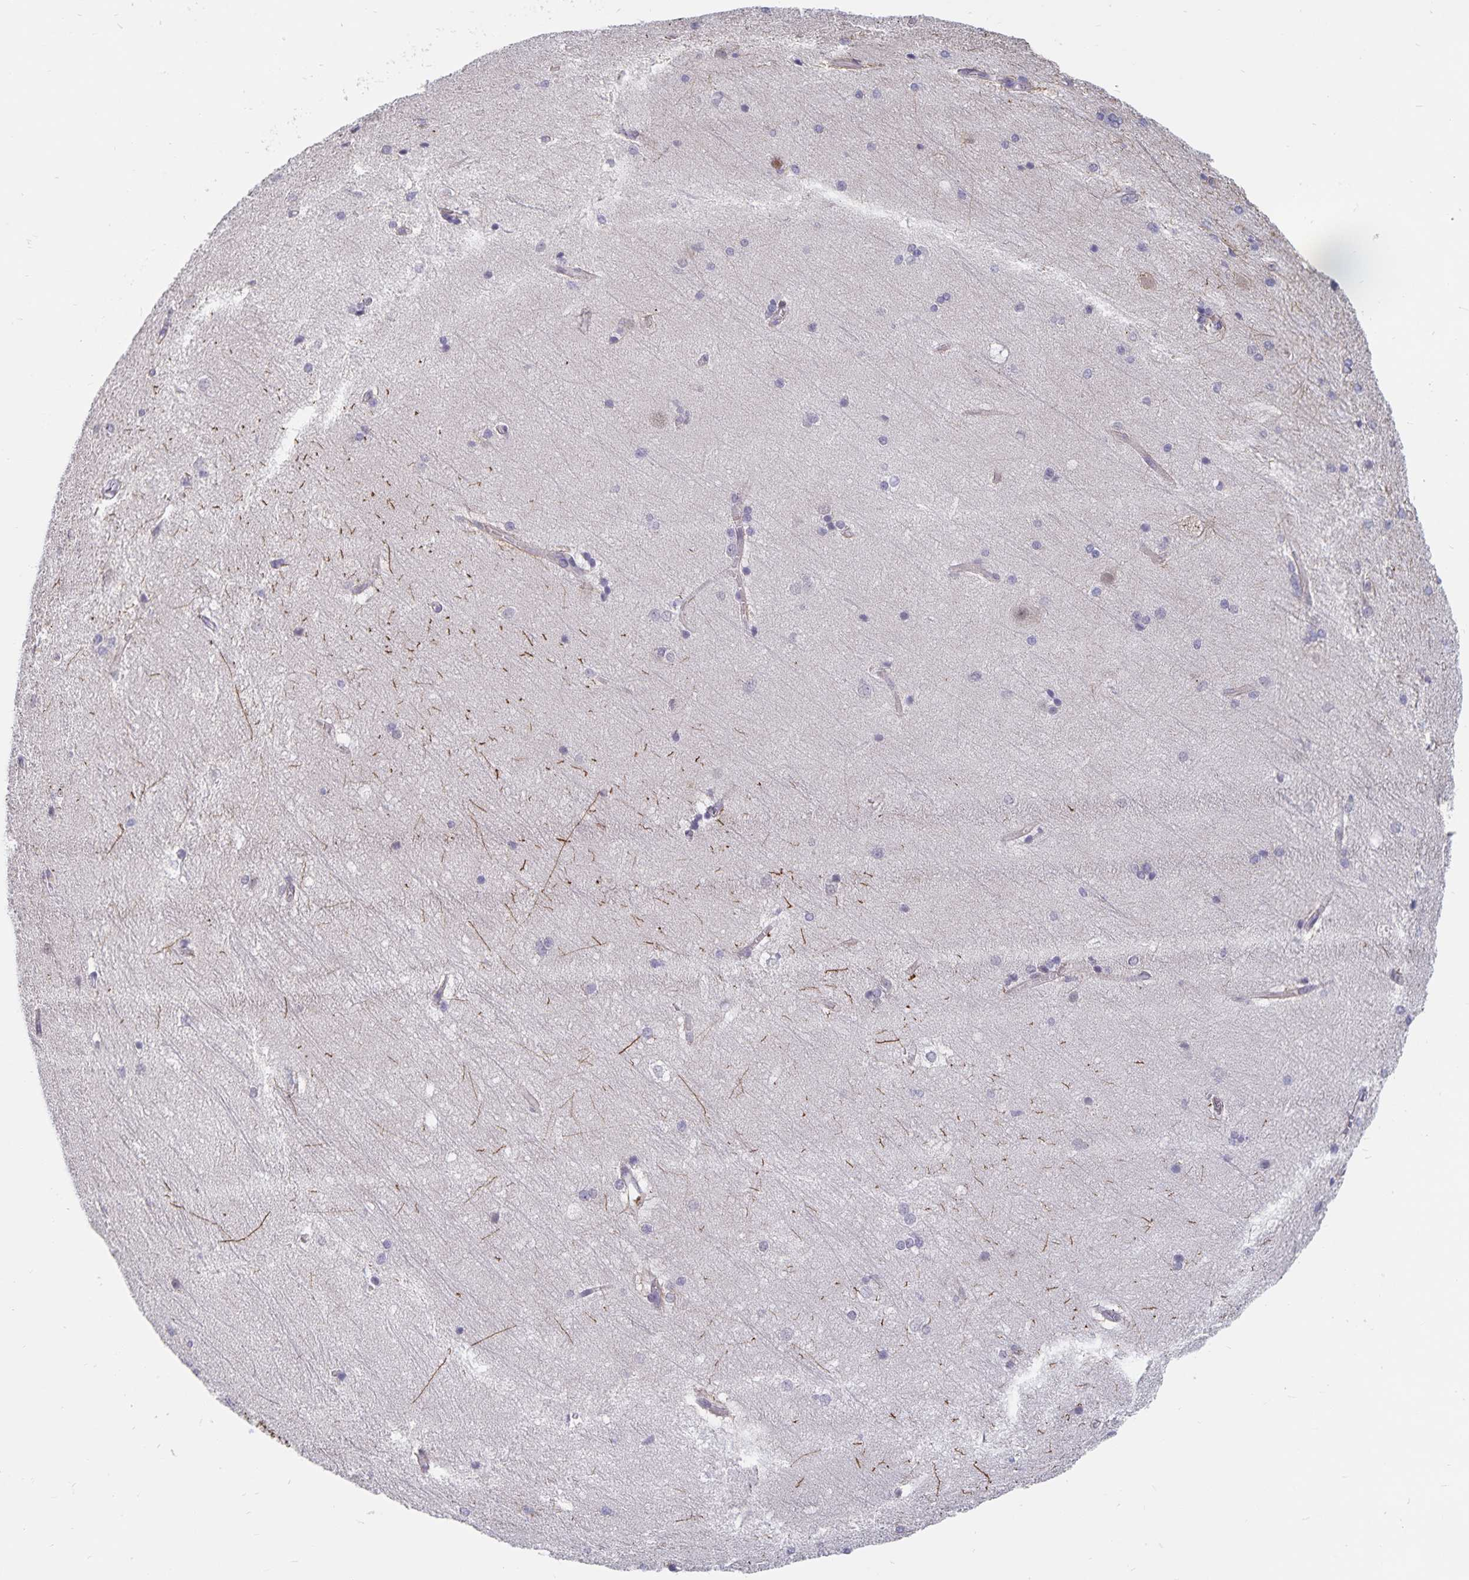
{"staining": {"intensity": "negative", "quantity": "none", "location": "none"}, "tissue": "hippocampus", "cell_type": "Glial cells", "image_type": "normal", "snomed": [{"axis": "morphology", "description": "Normal tissue, NOS"}, {"axis": "topography", "description": "Cerebral cortex"}, {"axis": "topography", "description": "Hippocampus"}], "caption": "Hippocampus was stained to show a protein in brown. There is no significant positivity in glial cells. (Immunohistochemistry, brightfield microscopy, high magnification).", "gene": "BAG6", "patient": {"sex": "female", "age": 19}}